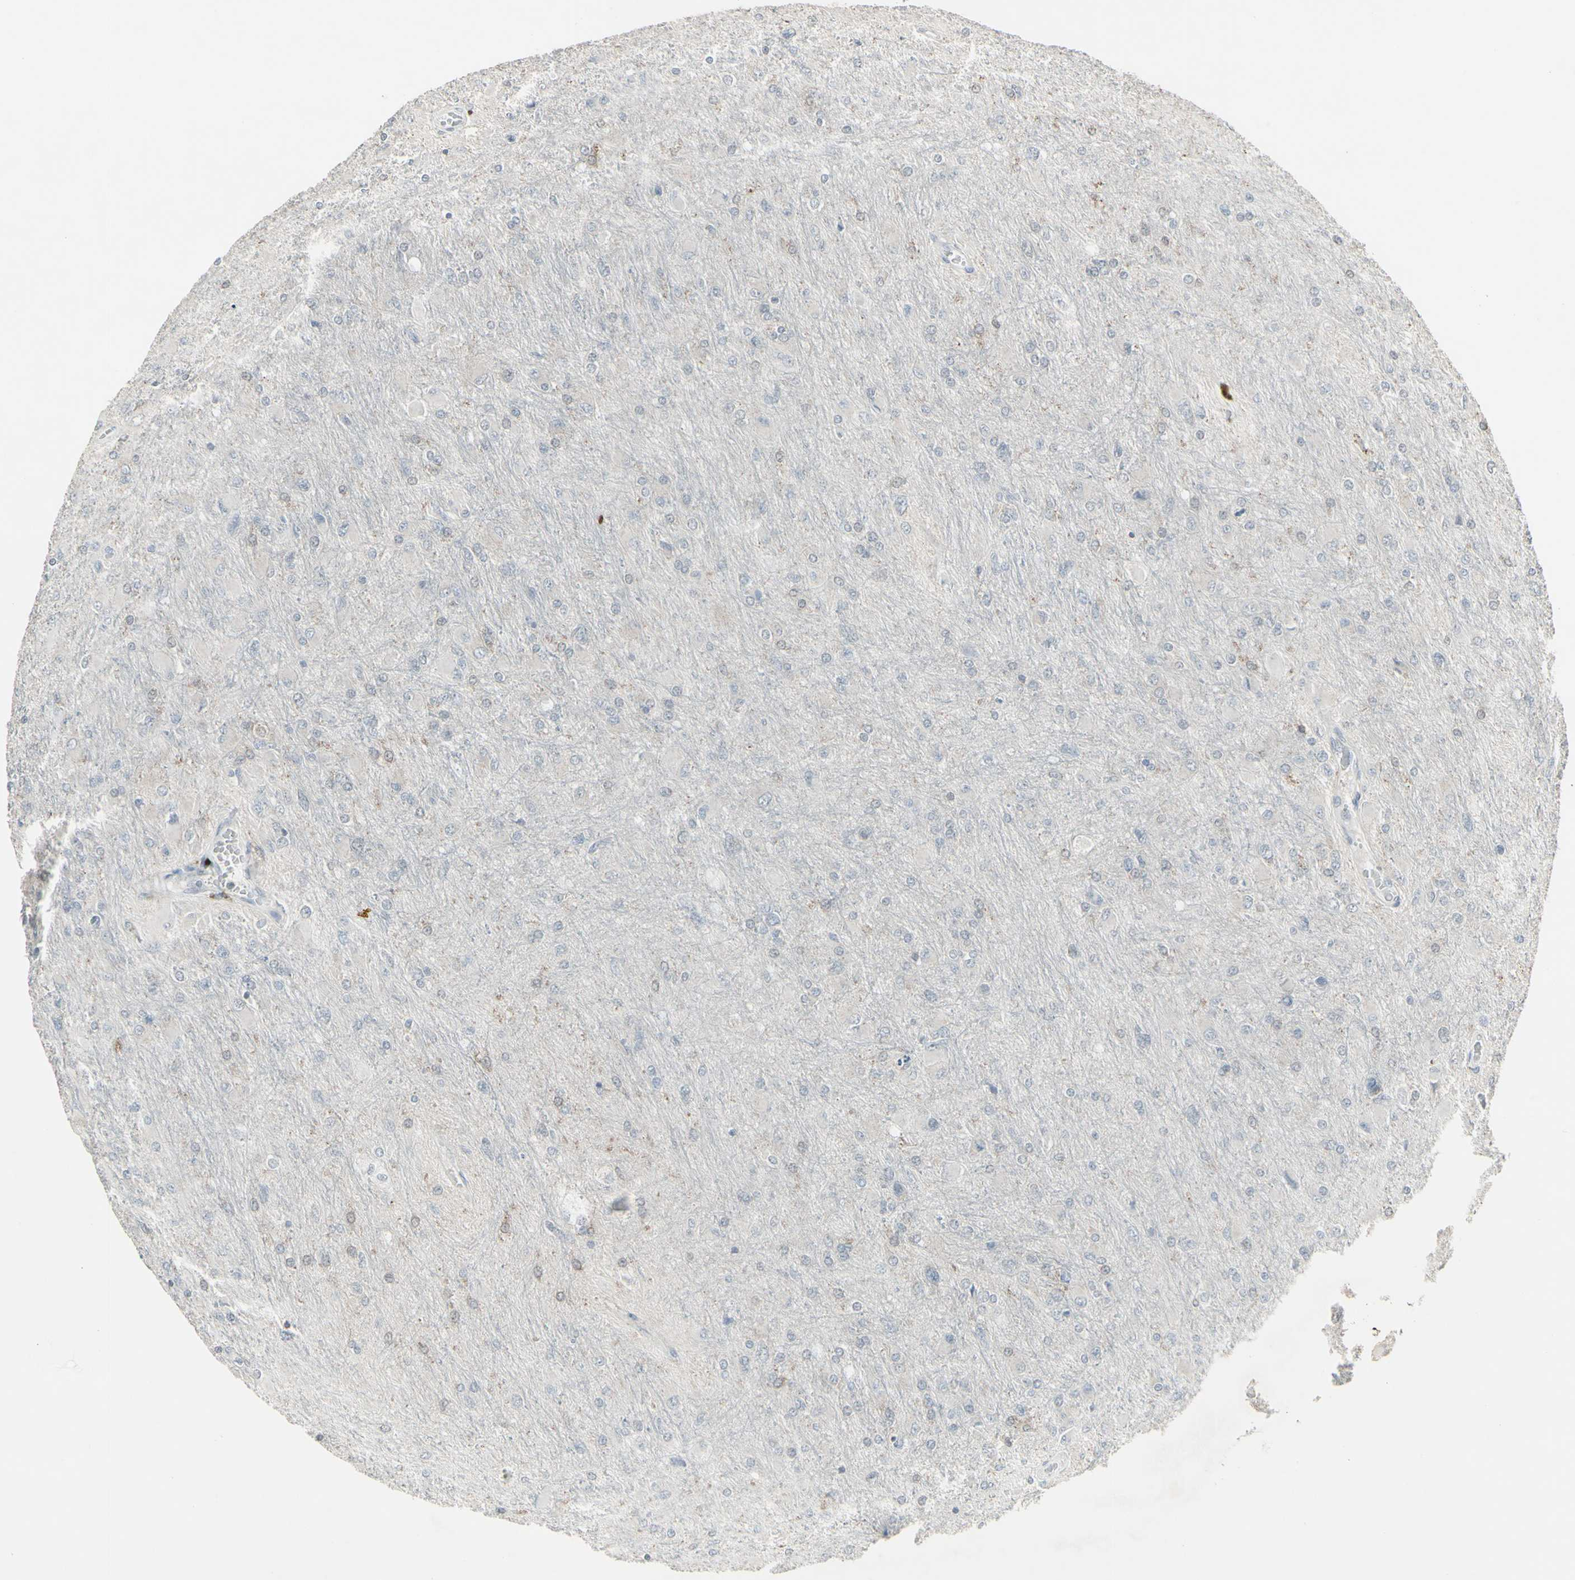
{"staining": {"intensity": "negative", "quantity": "none", "location": "none"}, "tissue": "glioma", "cell_type": "Tumor cells", "image_type": "cancer", "snomed": [{"axis": "morphology", "description": "Glioma, malignant, High grade"}, {"axis": "topography", "description": "Cerebral cortex"}], "caption": "A high-resolution histopathology image shows immunohistochemistry (IHC) staining of malignant high-grade glioma, which displays no significant expression in tumor cells. (Immunohistochemistry, brightfield microscopy, high magnification).", "gene": "SAMSN1", "patient": {"sex": "female", "age": 36}}